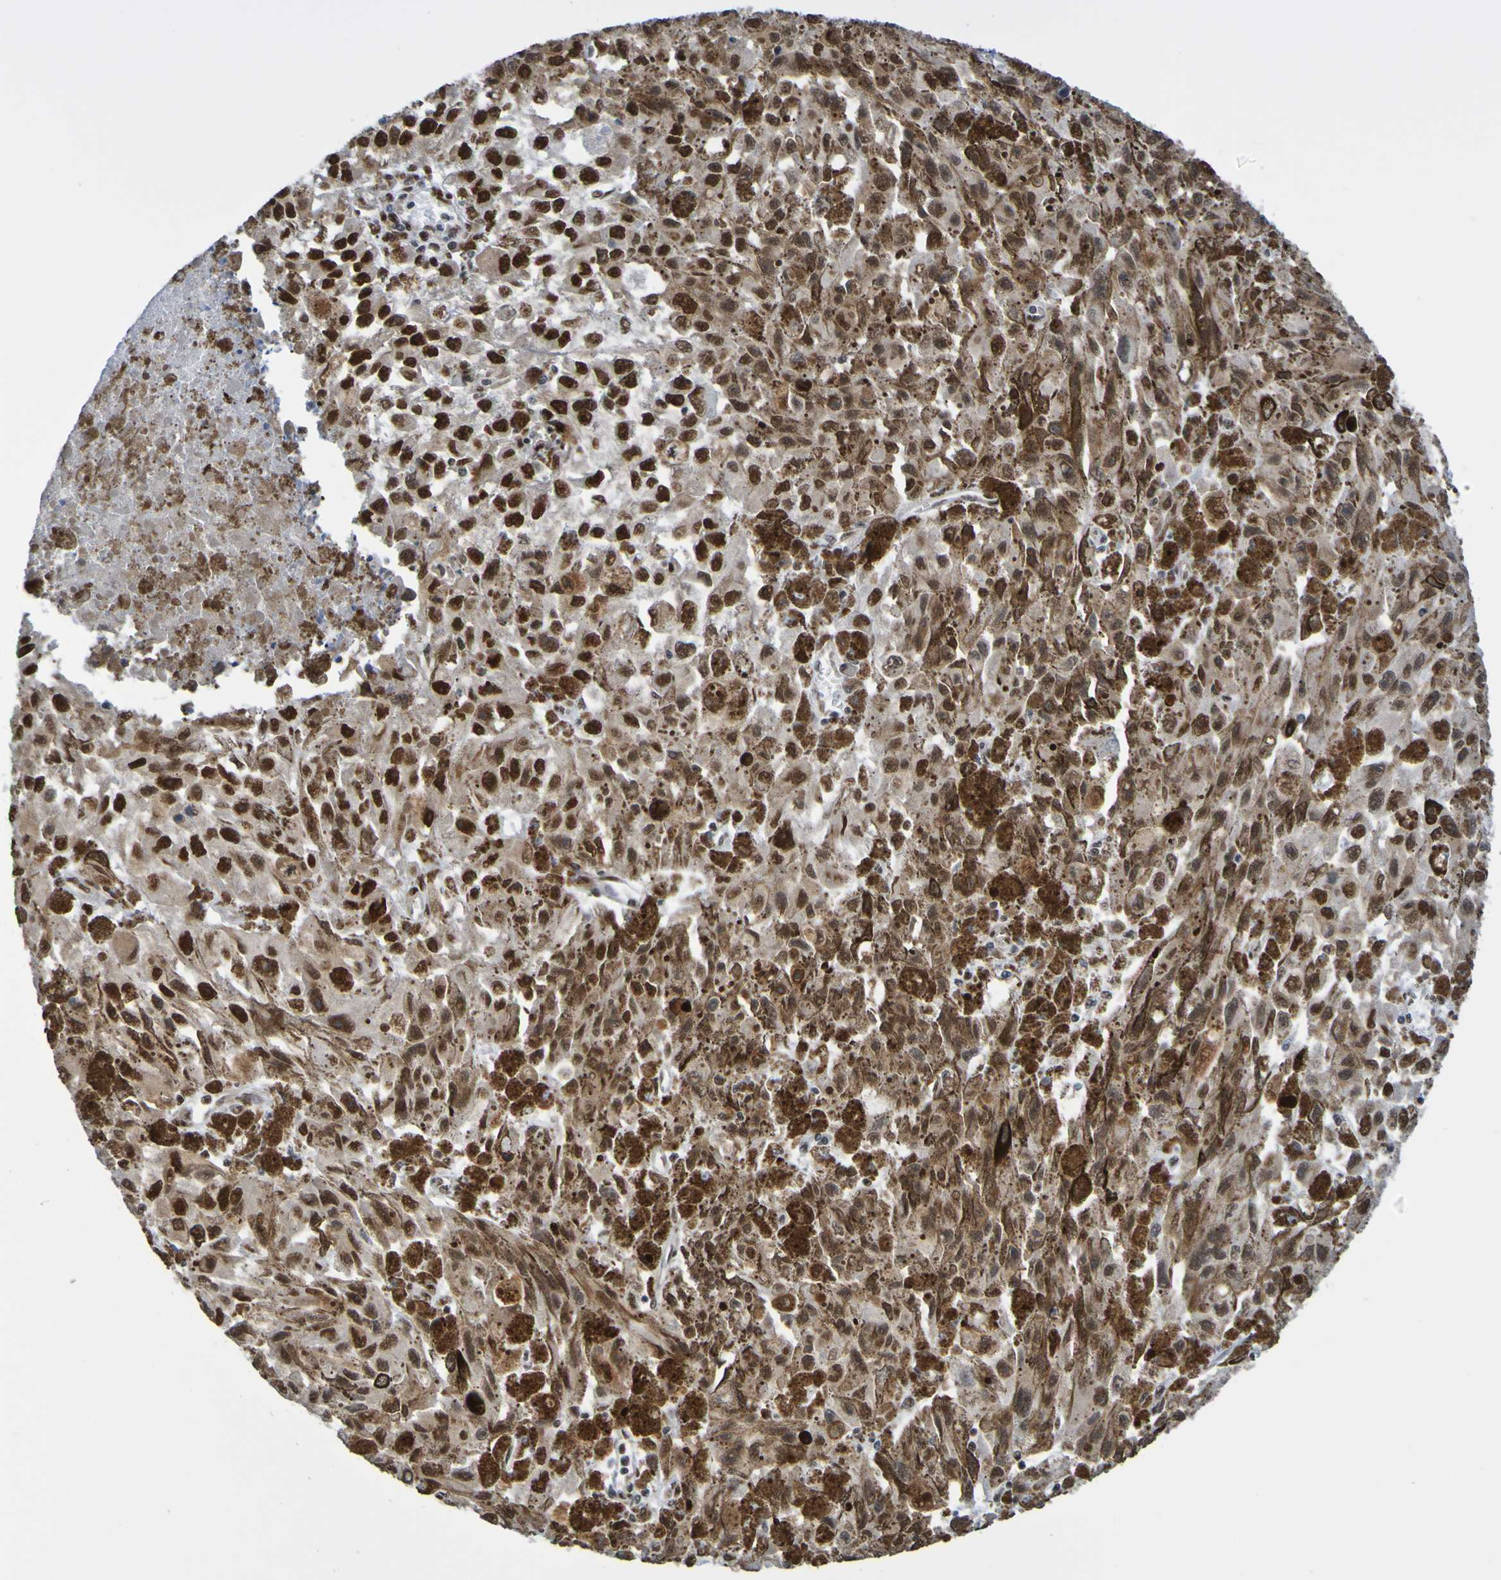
{"staining": {"intensity": "strong", "quantity": ">75%", "location": "nuclear"}, "tissue": "melanoma", "cell_type": "Tumor cells", "image_type": "cancer", "snomed": [{"axis": "morphology", "description": "Malignant melanoma, NOS"}, {"axis": "topography", "description": "Skin"}], "caption": "A high-resolution photomicrograph shows immunohistochemistry (IHC) staining of malignant melanoma, which shows strong nuclear positivity in approximately >75% of tumor cells.", "gene": "HDAC2", "patient": {"sex": "female", "age": 104}}